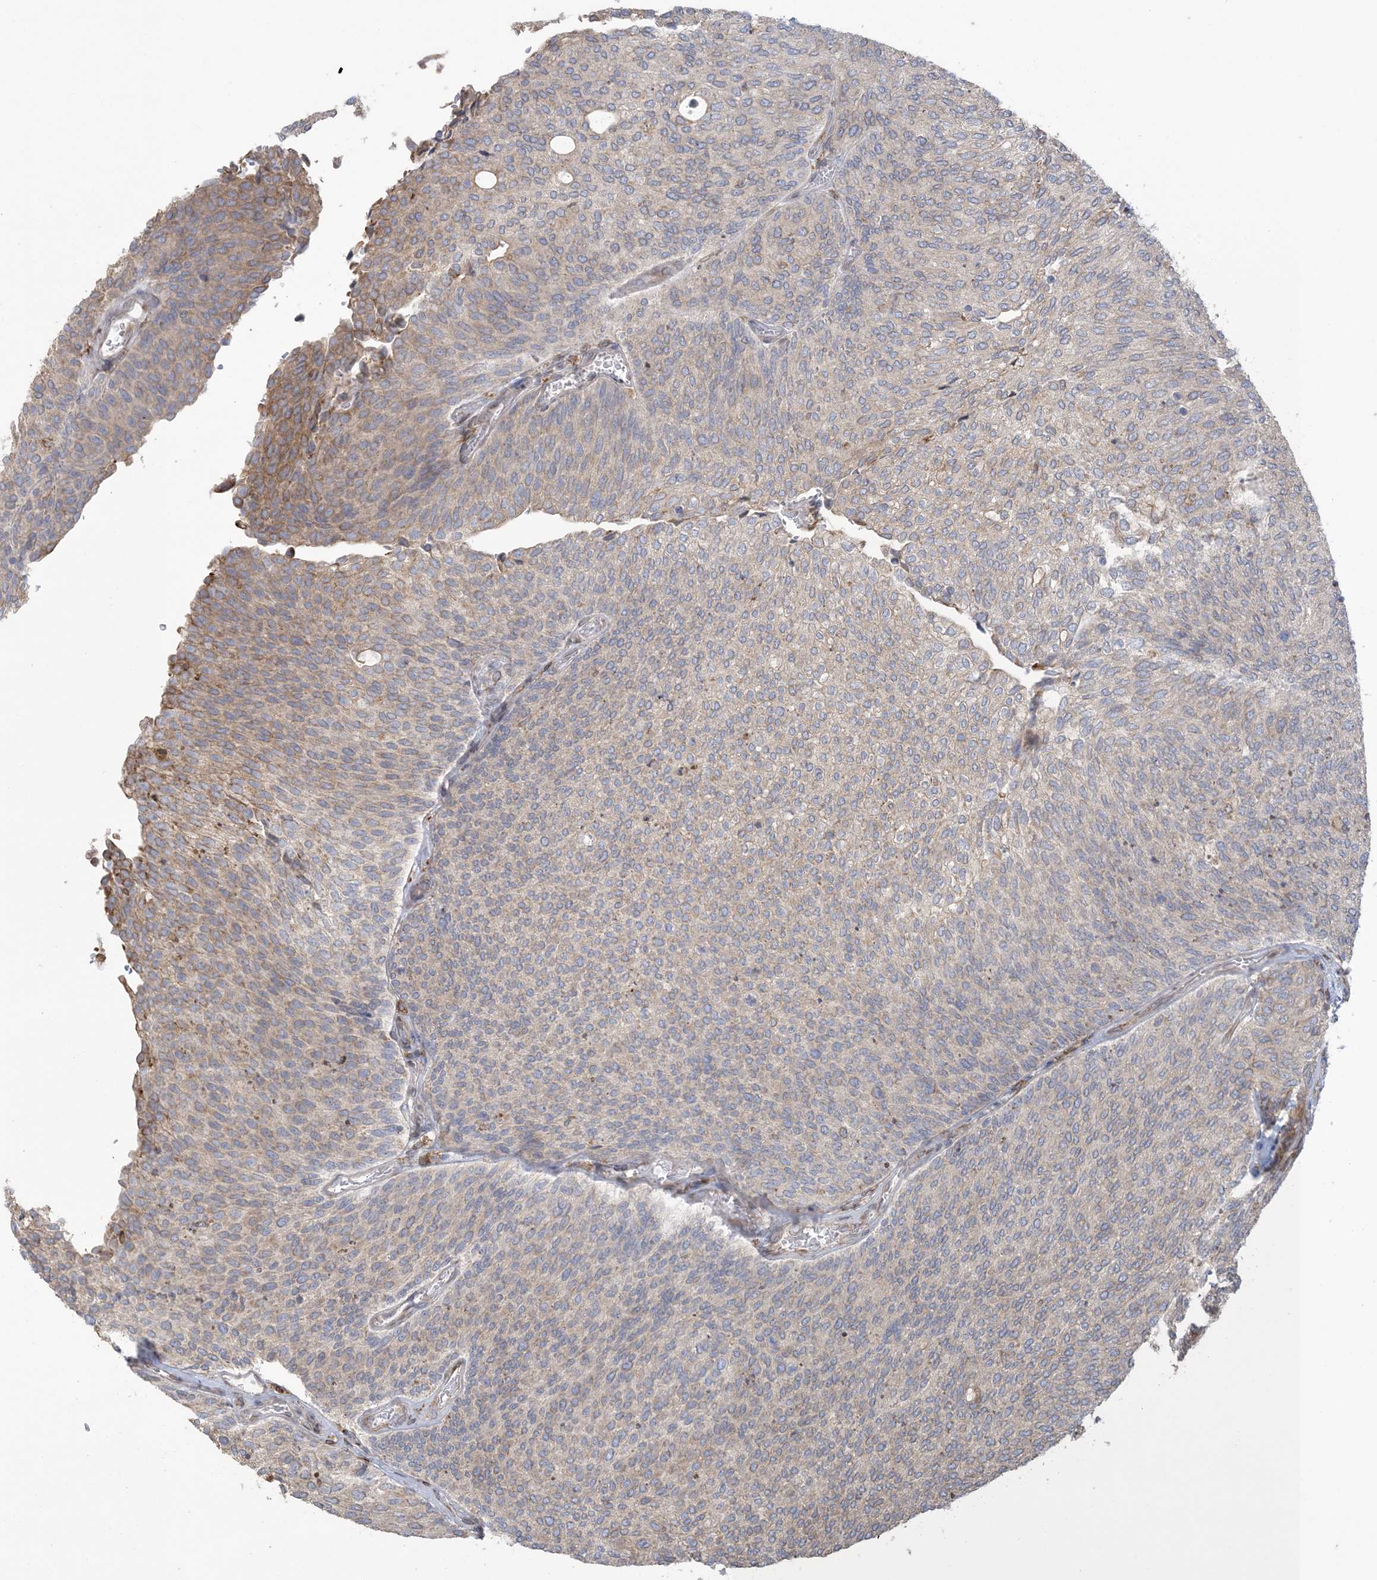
{"staining": {"intensity": "moderate", "quantity": "25%-75%", "location": "cytoplasmic/membranous"}, "tissue": "urothelial cancer", "cell_type": "Tumor cells", "image_type": "cancer", "snomed": [{"axis": "morphology", "description": "Urothelial carcinoma, Low grade"}, {"axis": "topography", "description": "Urinary bladder"}], "caption": "Human urothelial cancer stained for a protein (brown) demonstrates moderate cytoplasmic/membranous positive positivity in approximately 25%-75% of tumor cells.", "gene": "SHANK1", "patient": {"sex": "female", "age": 79}}